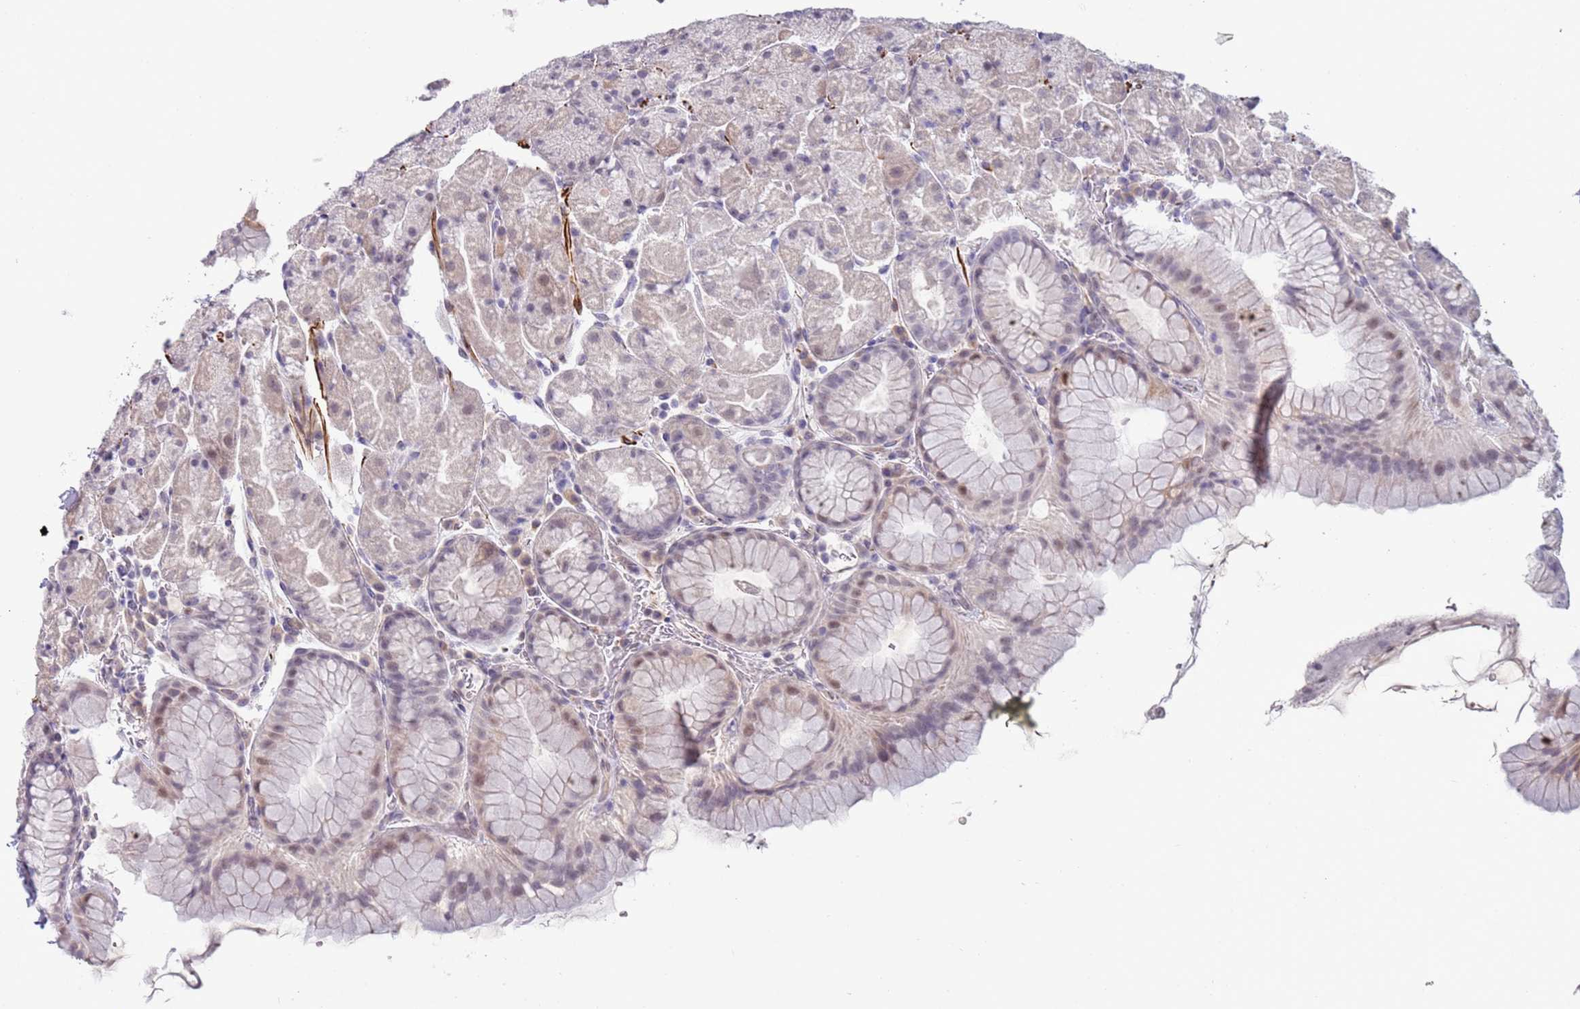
{"staining": {"intensity": "weak", "quantity": "<25%", "location": "nuclear"}, "tissue": "stomach", "cell_type": "Glandular cells", "image_type": "normal", "snomed": [{"axis": "morphology", "description": "Normal tissue, NOS"}, {"axis": "topography", "description": "Stomach, upper"}, {"axis": "topography", "description": "Stomach, lower"}], "caption": "Immunohistochemical staining of normal stomach reveals no significant positivity in glandular cells.", "gene": "ENSG00000271254", "patient": {"sex": "male", "age": 67}}